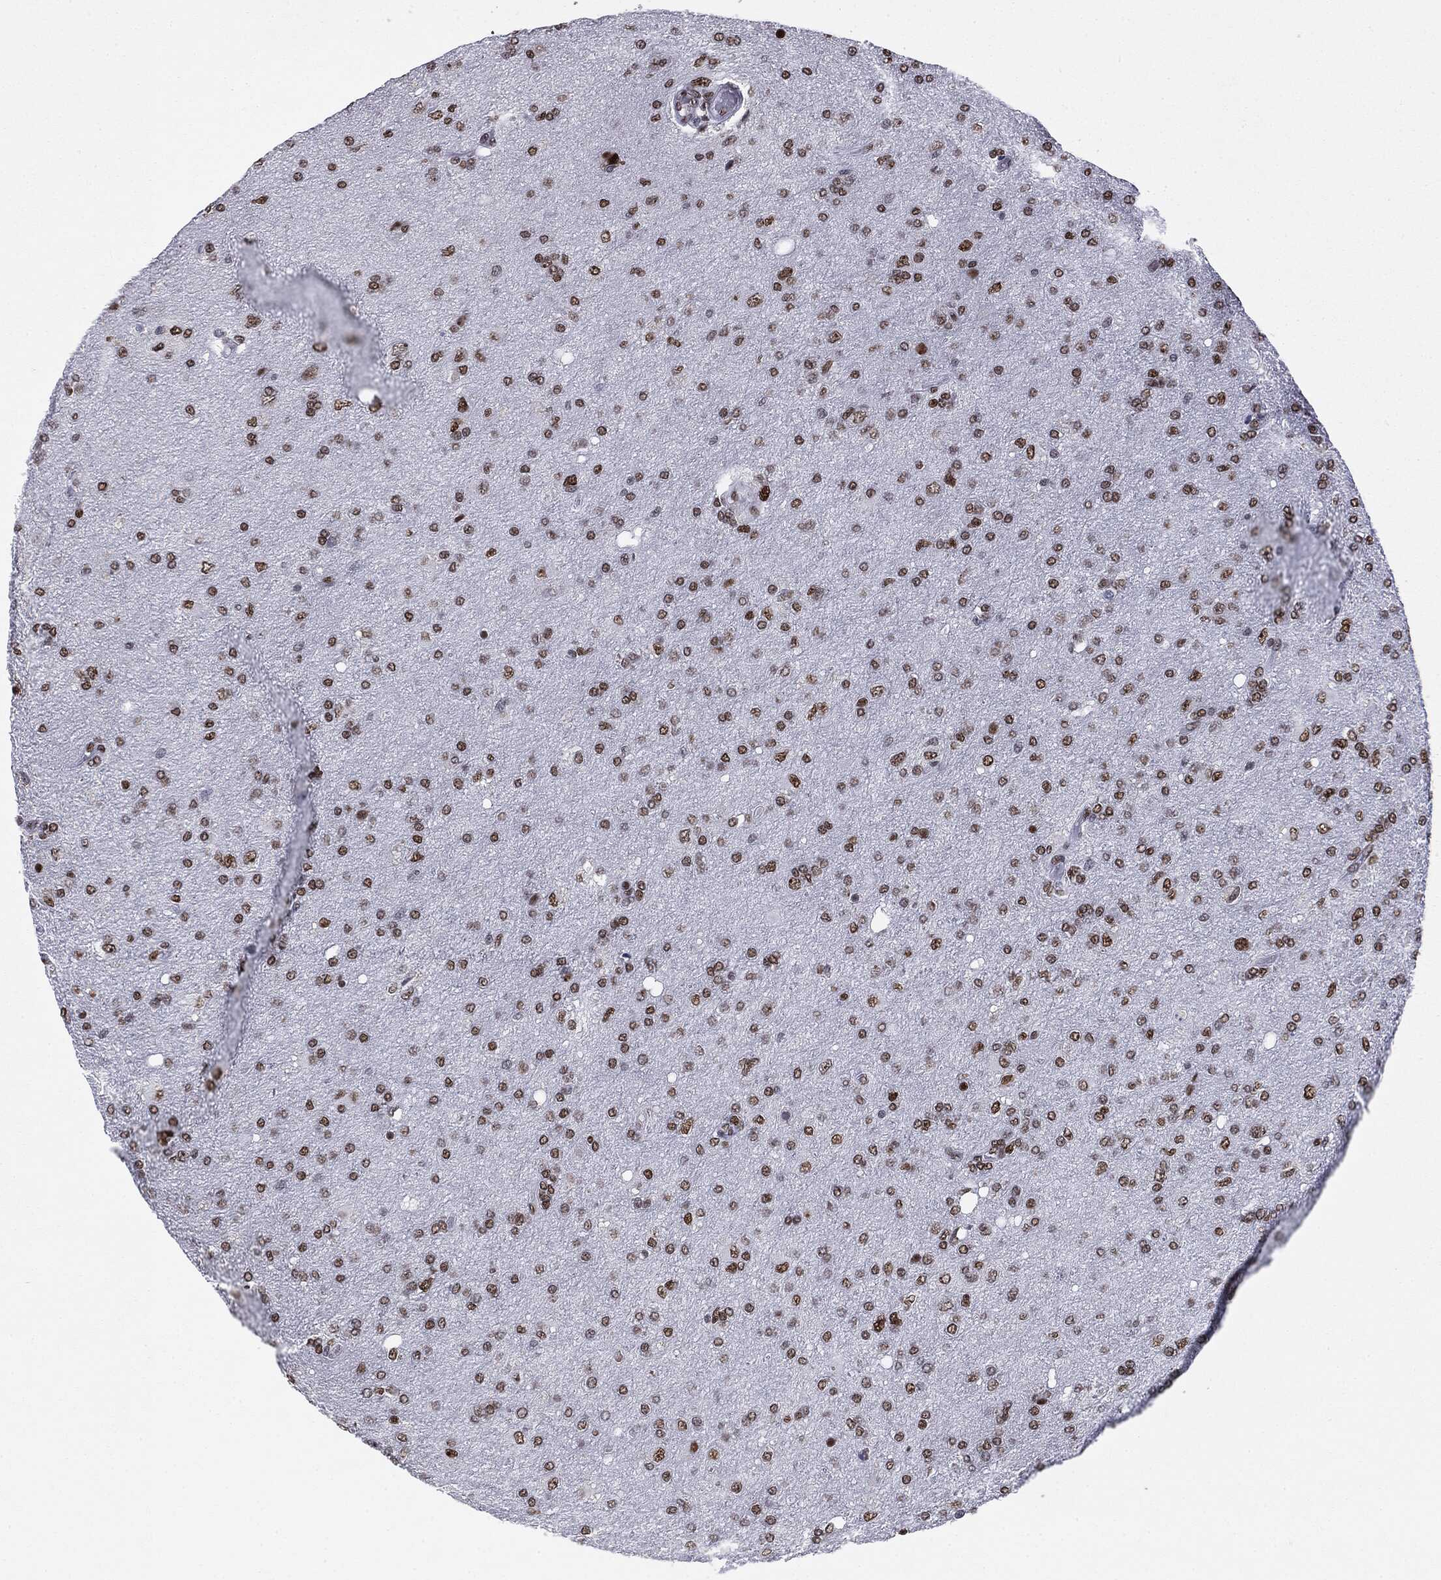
{"staining": {"intensity": "strong", "quantity": ">75%", "location": "nuclear"}, "tissue": "glioma", "cell_type": "Tumor cells", "image_type": "cancer", "snomed": [{"axis": "morphology", "description": "Glioma, malignant, High grade"}, {"axis": "topography", "description": "Cerebral cortex"}], "caption": "The immunohistochemical stain shows strong nuclear positivity in tumor cells of malignant glioma (high-grade) tissue. The staining was performed using DAB, with brown indicating positive protein expression. Nuclei are stained blue with hematoxylin.", "gene": "MDC1", "patient": {"sex": "male", "age": 70}}